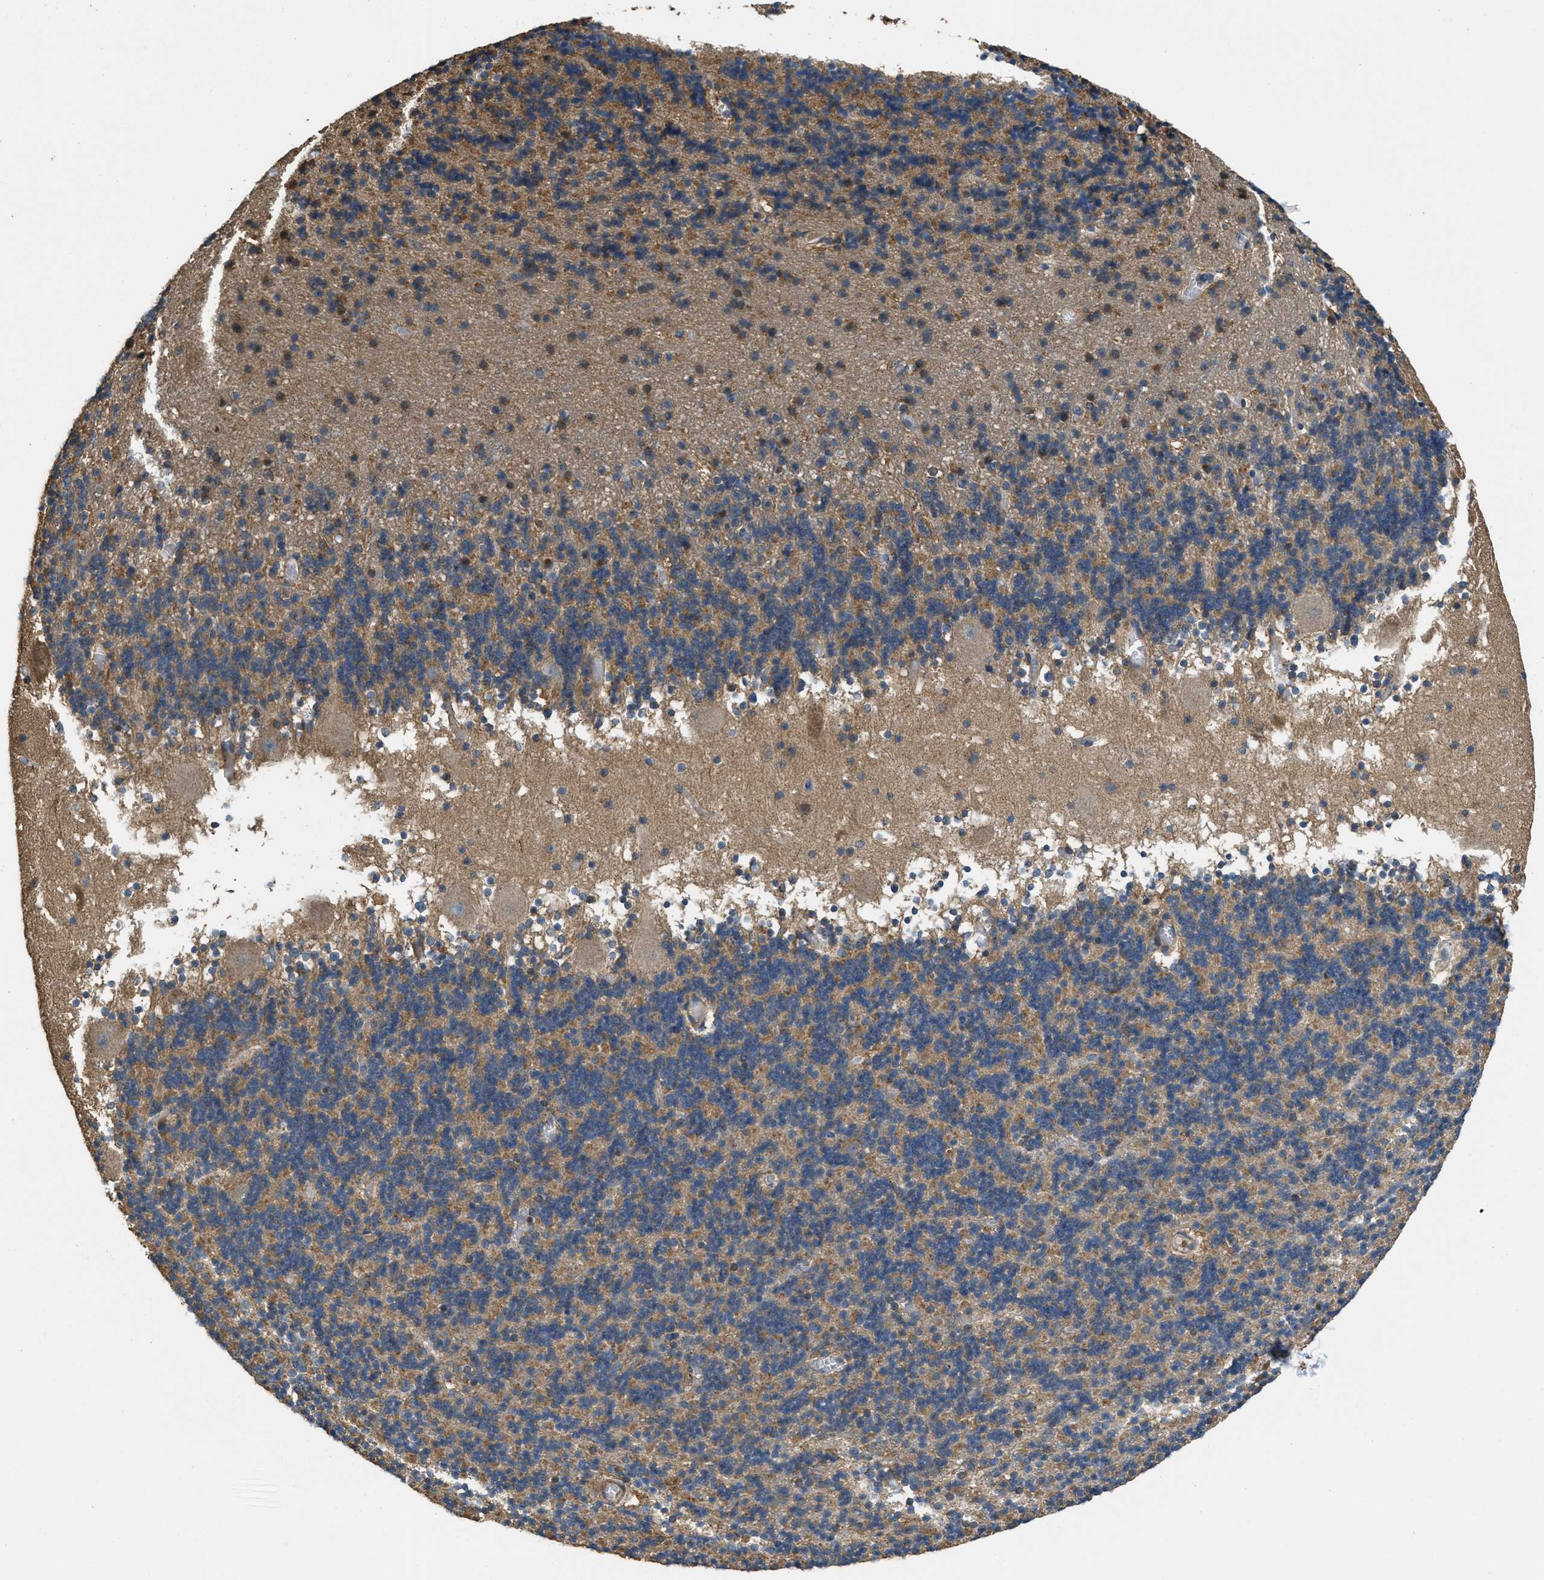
{"staining": {"intensity": "moderate", "quantity": ">75%", "location": "cytoplasmic/membranous"}, "tissue": "cerebellum", "cell_type": "Cells in granular layer", "image_type": "normal", "snomed": [{"axis": "morphology", "description": "Normal tissue, NOS"}, {"axis": "topography", "description": "Cerebellum"}], "caption": "IHC image of normal cerebellum stained for a protein (brown), which displays medium levels of moderate cytoplasmic/membranous expression in about >75% of cells in granular layer.", "gene": "THBS2", "patient": {"sex": "male", "age": 45}}